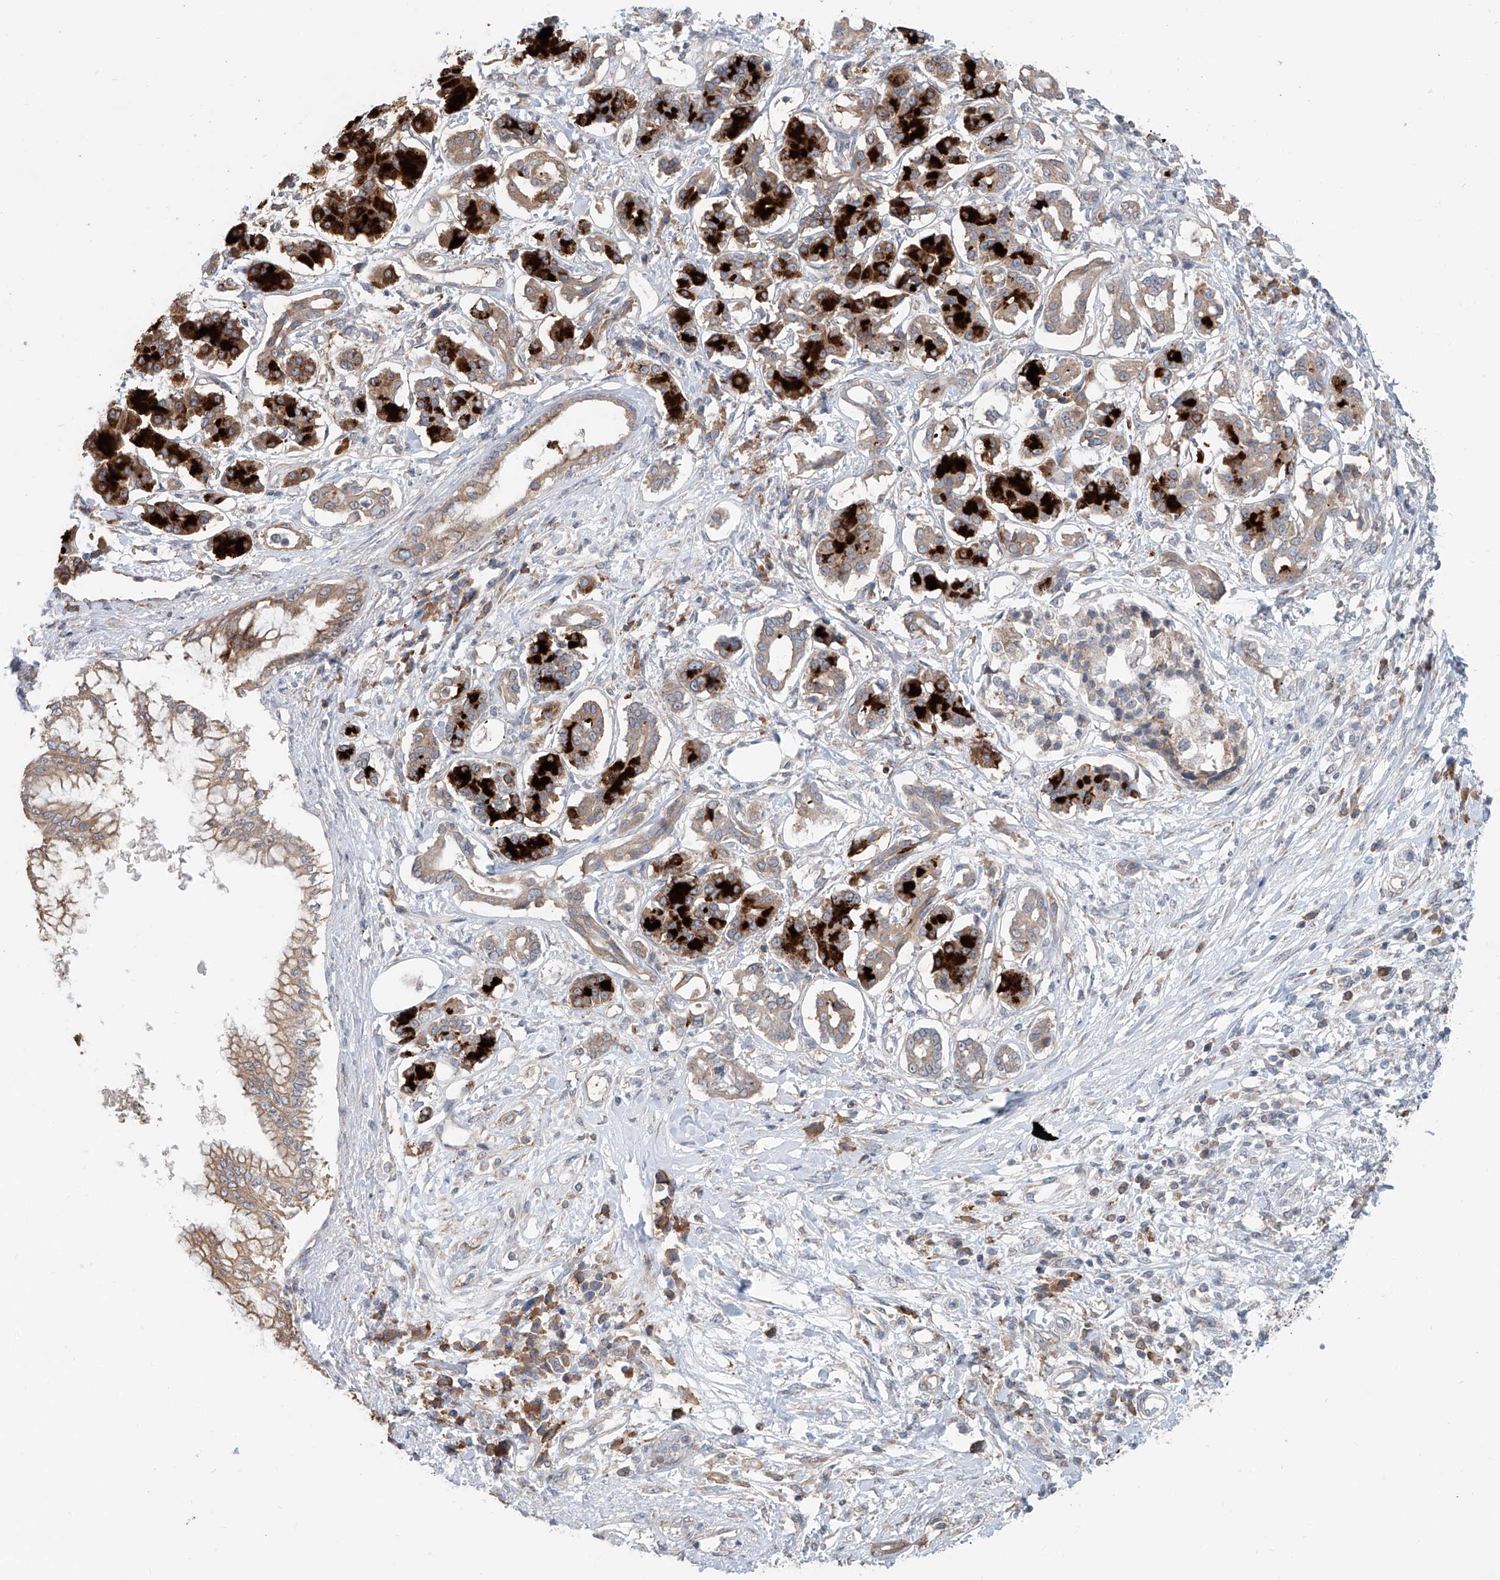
{"staining": {"intensity": "weak", "quantity": ">75%", "location": "cytoplasmic/membranous"}, "tissue": "pancreatic cancer", "cell_type": "Tumor cells", "image_type": "cancer", "snomed": [{"axis": "morphology", "description": "Adenocarcinoma, NOS"}, {"axis": "topography", "description": "Pancreas"}], "caption": "About >75% of tumor cells in human adenocarcinoma (pancreatic) exhibit weak cytoplasmic/membranous protein staining as visualized by brown immunohistochemical staining.", "gene": "KCNK10", "patient": {"sex": "female", "age": 56}}